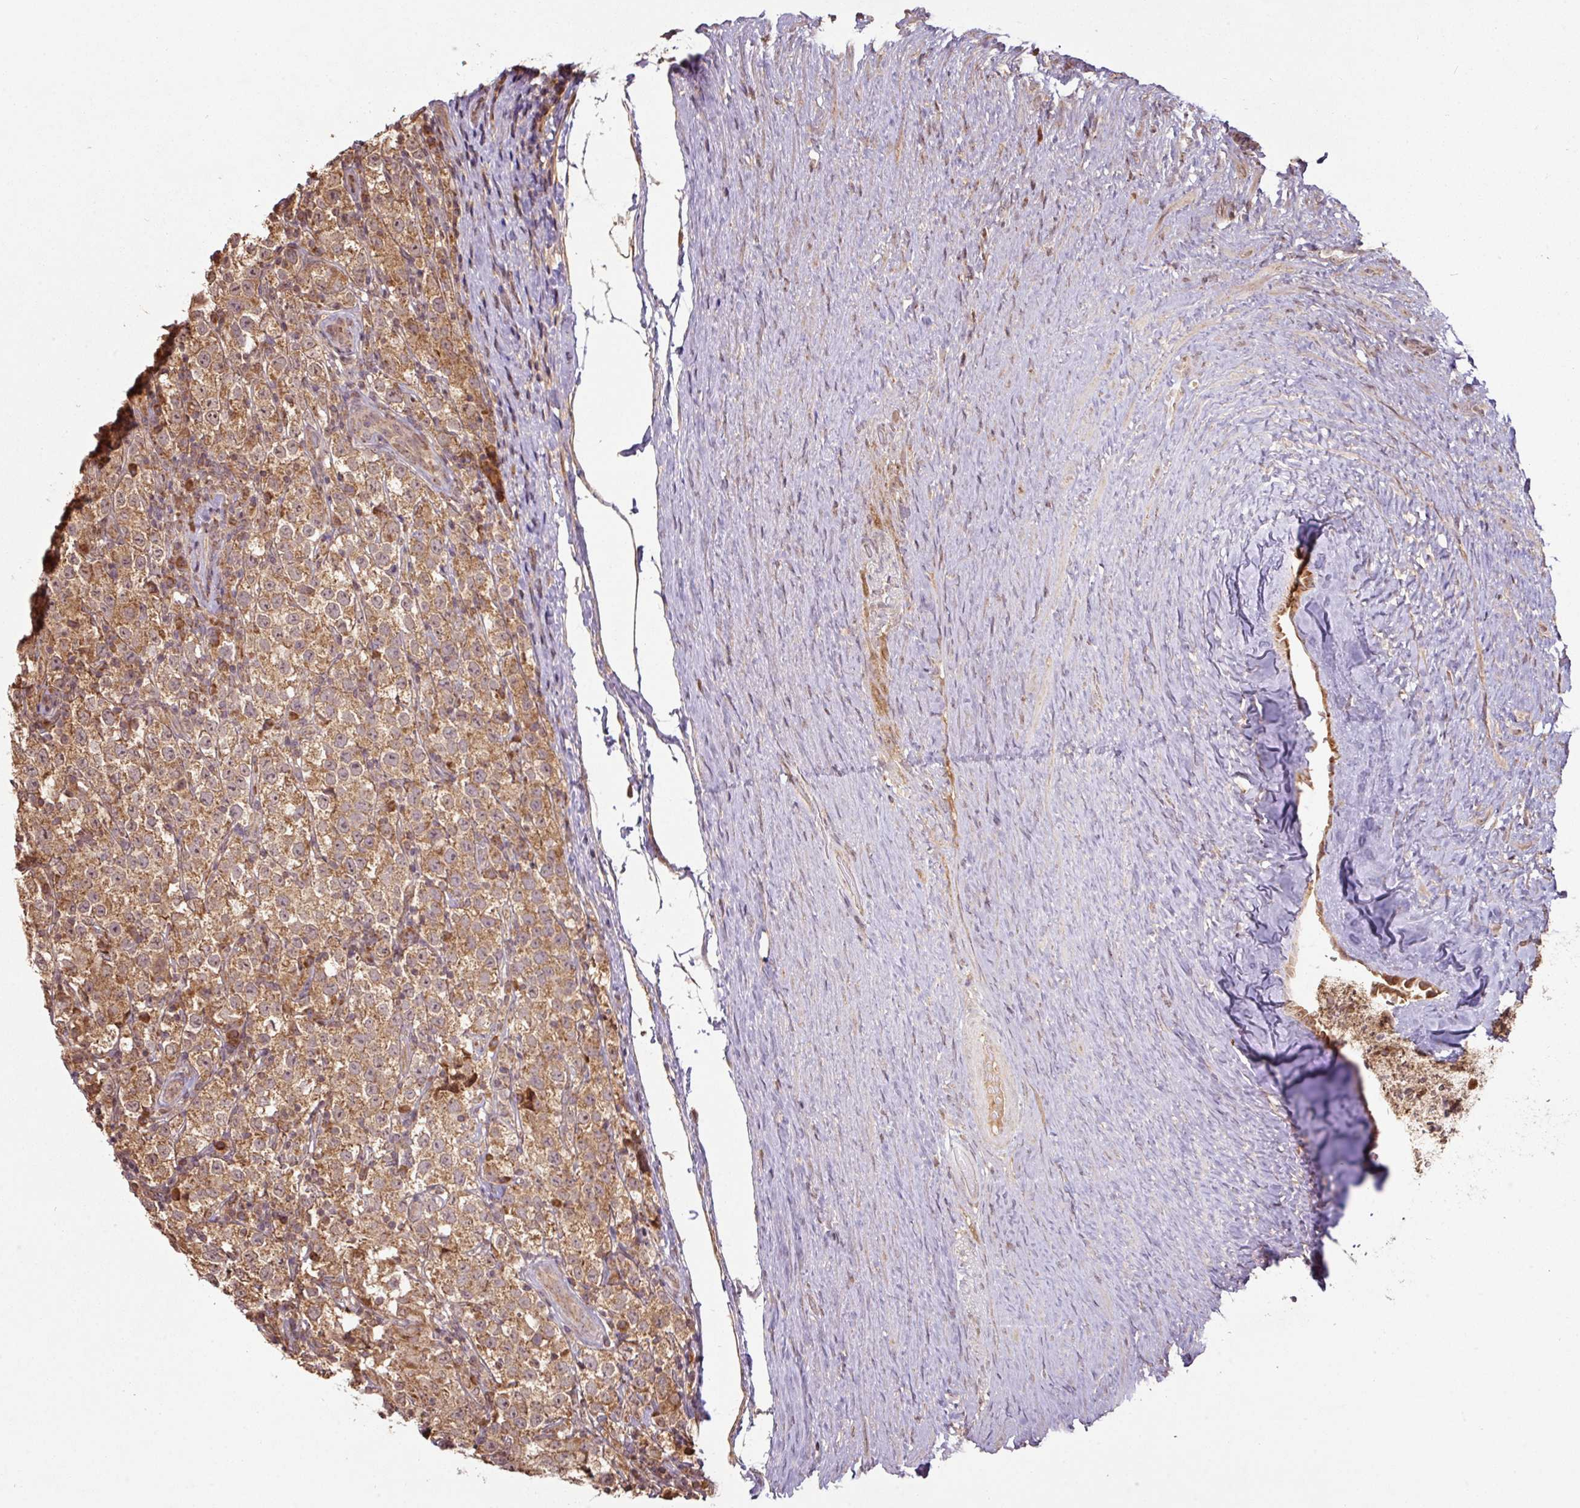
{"staining": {"intensity": "moderate", "quantity": ">75%", "location": "cytoplasmic/membranous"}, "tissue": "testis cancer", "cell_type": "Tumor cells", "image_type": "cancer", "snomed": [{"axis": "morphology", "description": "Seminoma, NOS"}, {"axis": "morphology", "description": "Carcinoma, Embryonal, NOS"}, {"axis": "topography", "description": "Testis"}], "caption": "Protein analysis of testis cancer (embryonal carcinoma) tissue reveals moderate cytoplasmic/membranous staining in about >75% of tumor cells.", "gene": "MRRF", "patient": {"sex": "male", "age": 41}}